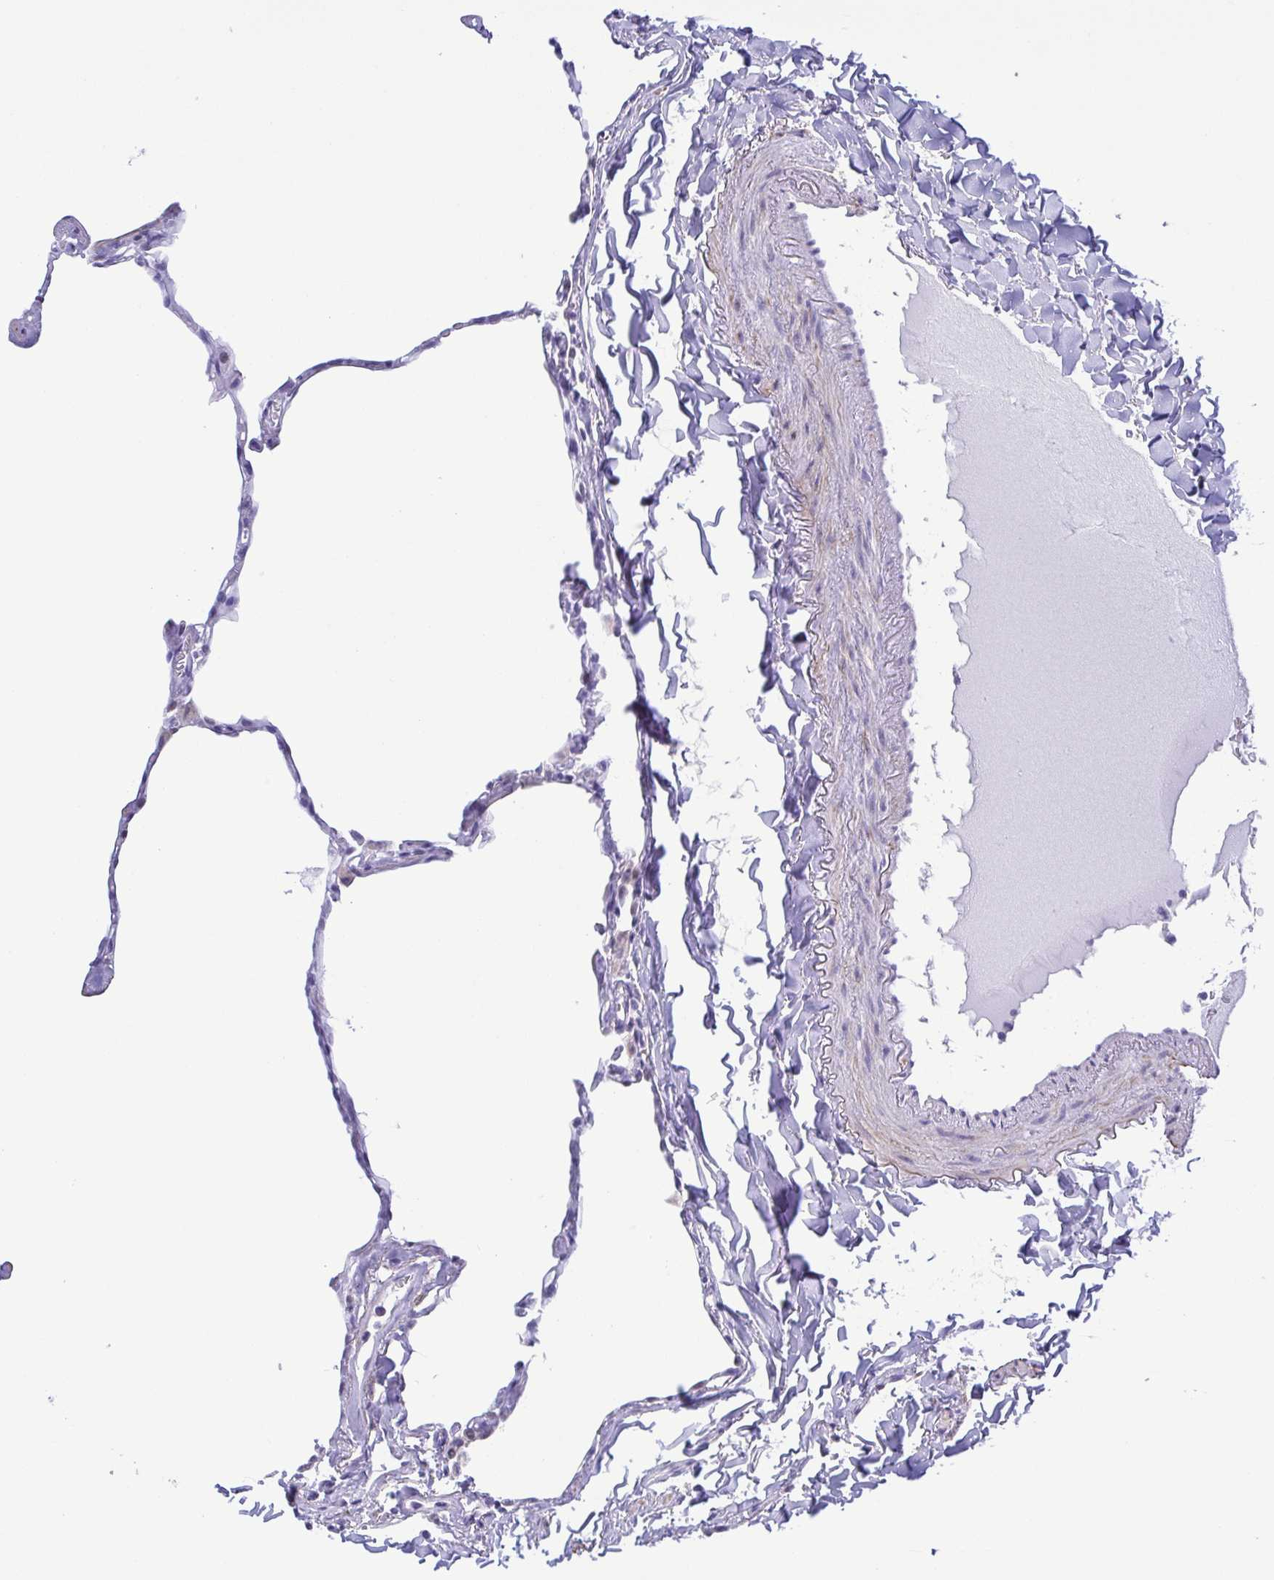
{"staining": {"intensity": "negative", "quantity": "none", "location": "none"}, "tissue": "lung", "cell_type": "Alveolar cells", "image_type": "normal", "snomed": [{"axis": "morphology", "description": "Normal tissue, NOS"}, {"axis": "topography", "description": "Lung"}], "caption": "Image shows no protein expression in alveolar cells of unremarkable lung.", "gene": "MYL7", "patient": {"sex": "male", "age": 65}}